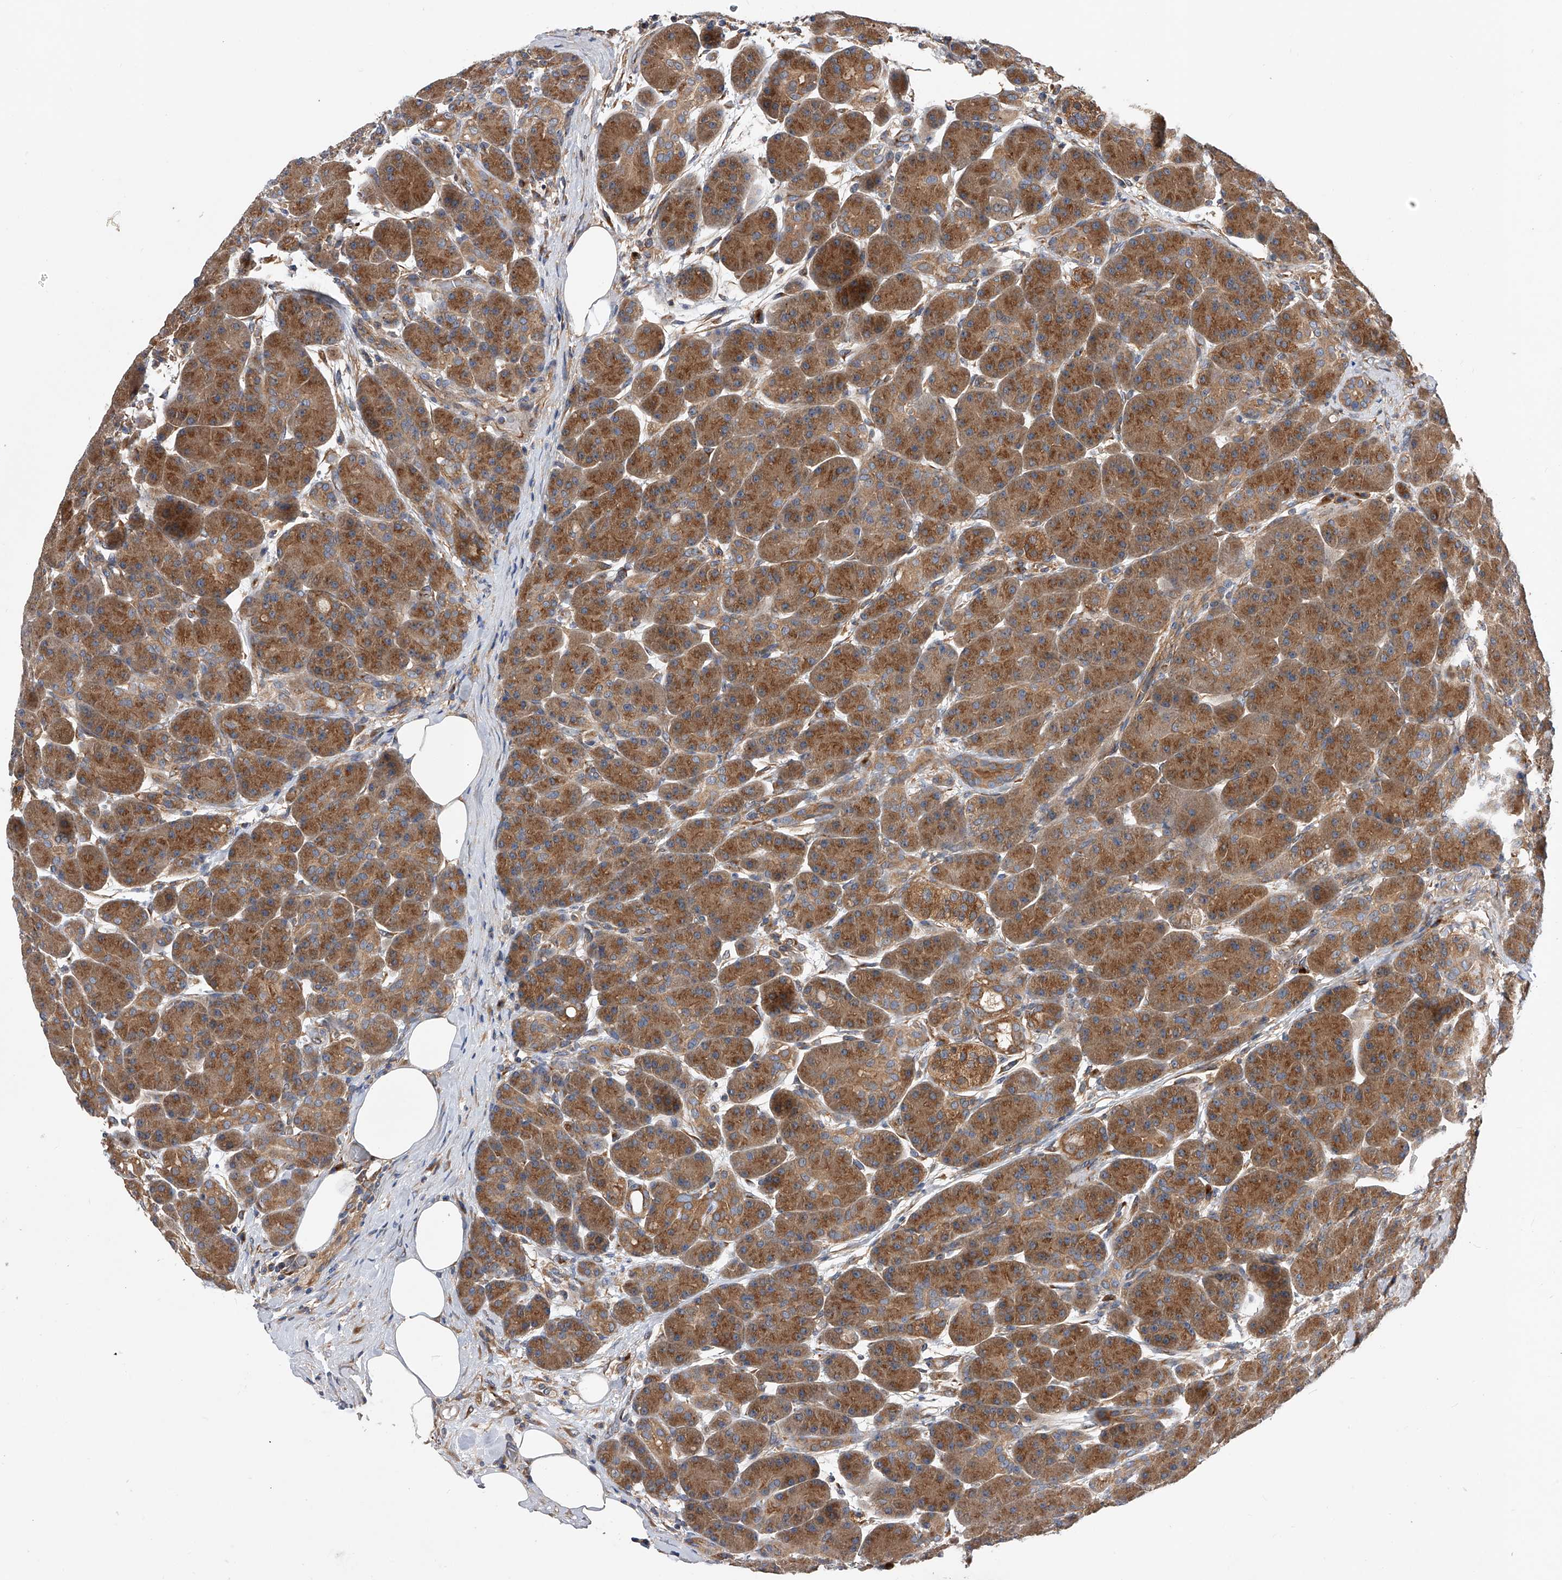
{"staining": {"intensity": "strong", "quantity": ">75%", "location": "cytoplasmic/membranous"}, "tissue": "pancreas", "cell_type": "Exocrine glandular cells", "image_type": "normal", "snomed": [{"axis": "morphology", "description": "Normal tissue, NOS"}, {"axis": "topography", "description": "Pancreas"}], "caption": "An IHC histopathology image of normal tissue is shown. Protein staining in brown shows strong cytoplasmic/membranous positivity in pancreas within exocrine glandular cells. The staining is performed using DAB (3,3'-diaminobenzidine) brown chromogen to label protein expression. The nuclei are counter-stained blue using hematoxylin.", "gene": "CFAP410", "patient": {"sex": "male", "age": 63}}